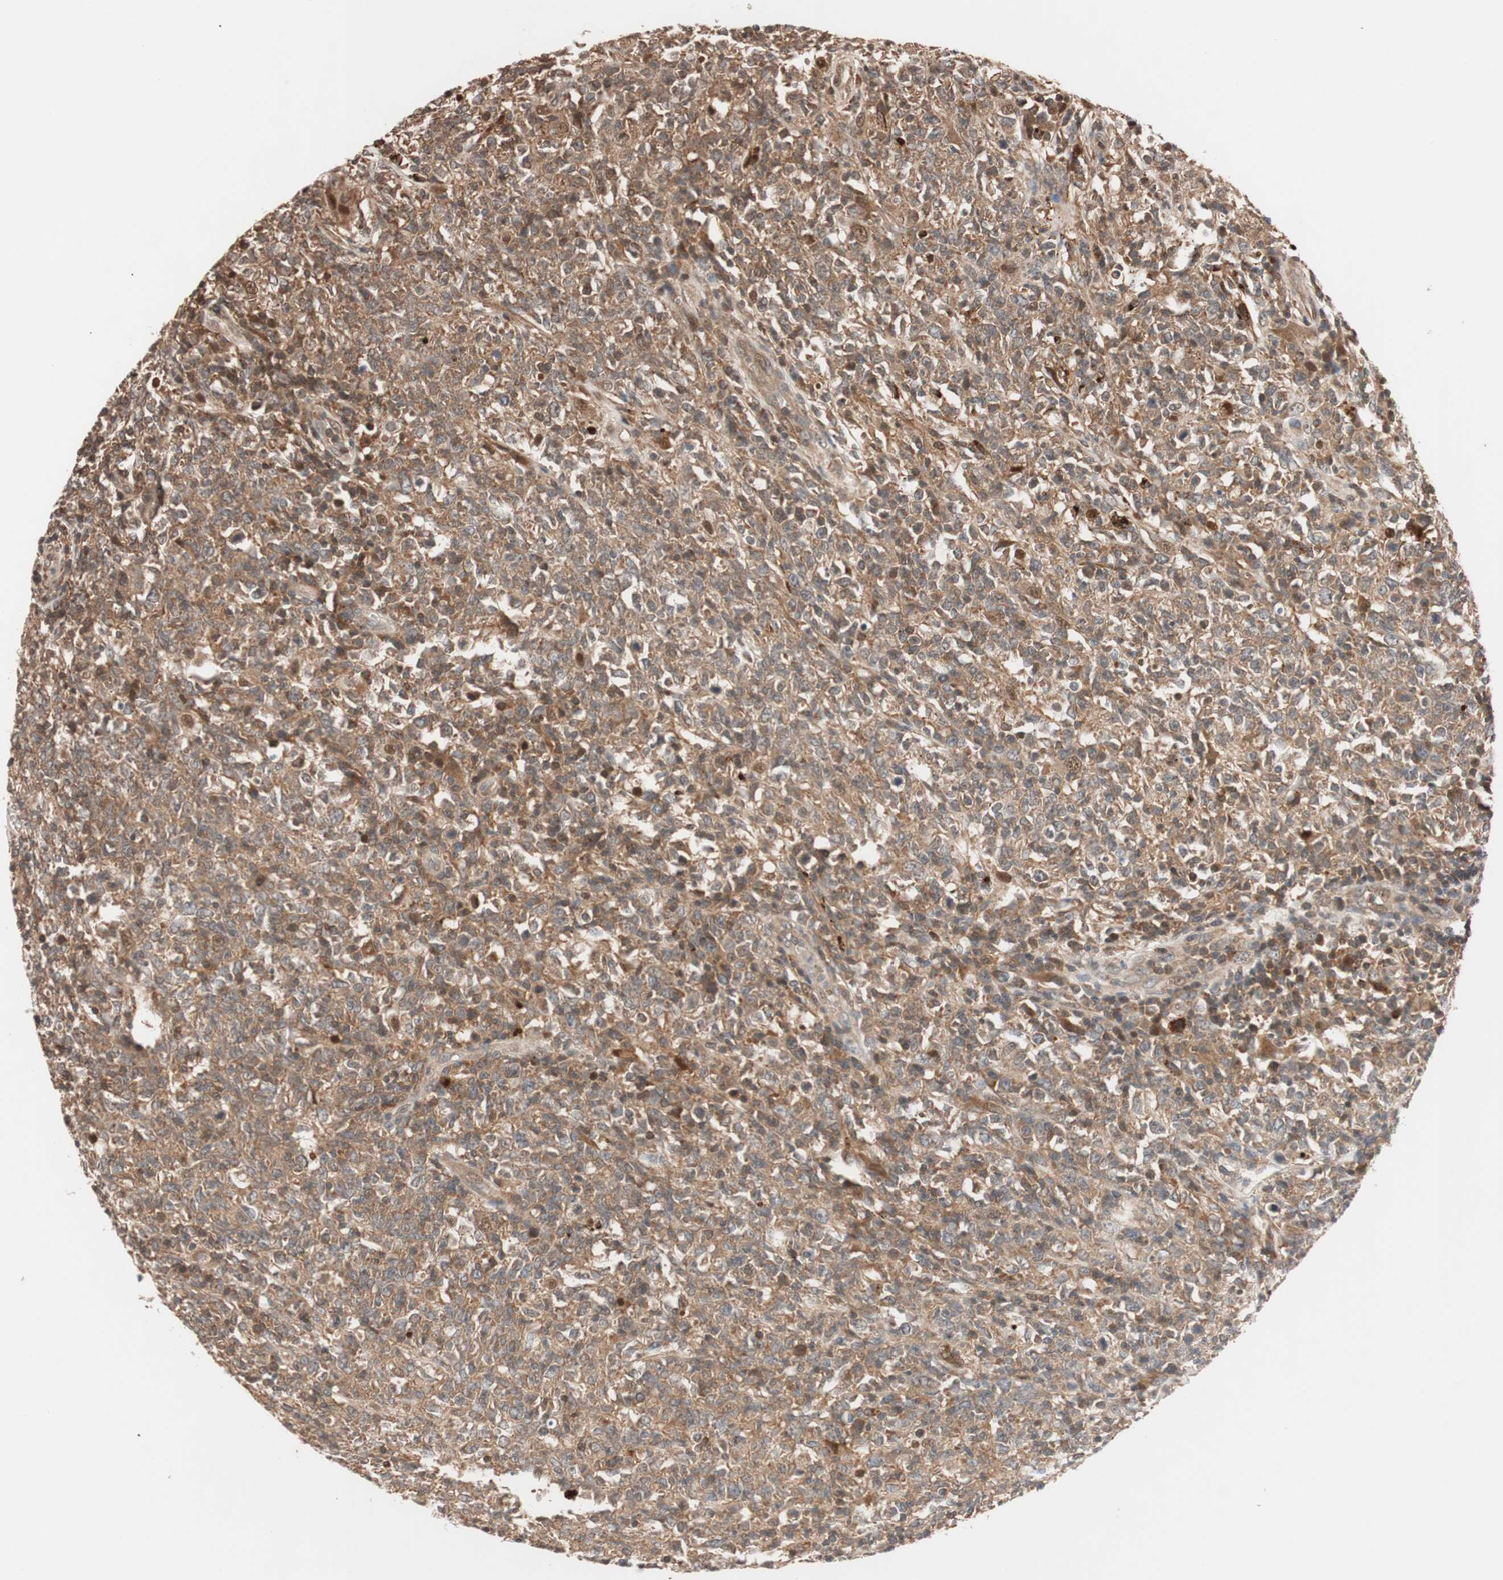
{"staining": {"intensity": "moderate", "quantity": ">75%", "location": "cytoplasmic/membranous"}, "tissue": "lymphoma", "cell_type": "Tumor cells", "image_type": "cancer", "snomed": [{"axis": "morphology", "description": "Malignant lymphoma, non-Hodgkin's type, High grade"}, {"axis": "topography", "description": "Lymph node"}], "caption": "This photomicrograph shows IHC staining of human lymphoma, with medium moderate cytoplasmic/membranous expression in approximately >75% of tumor cells.", "gene": "NF2", "patient": {"sex": "female", "age": 84}}